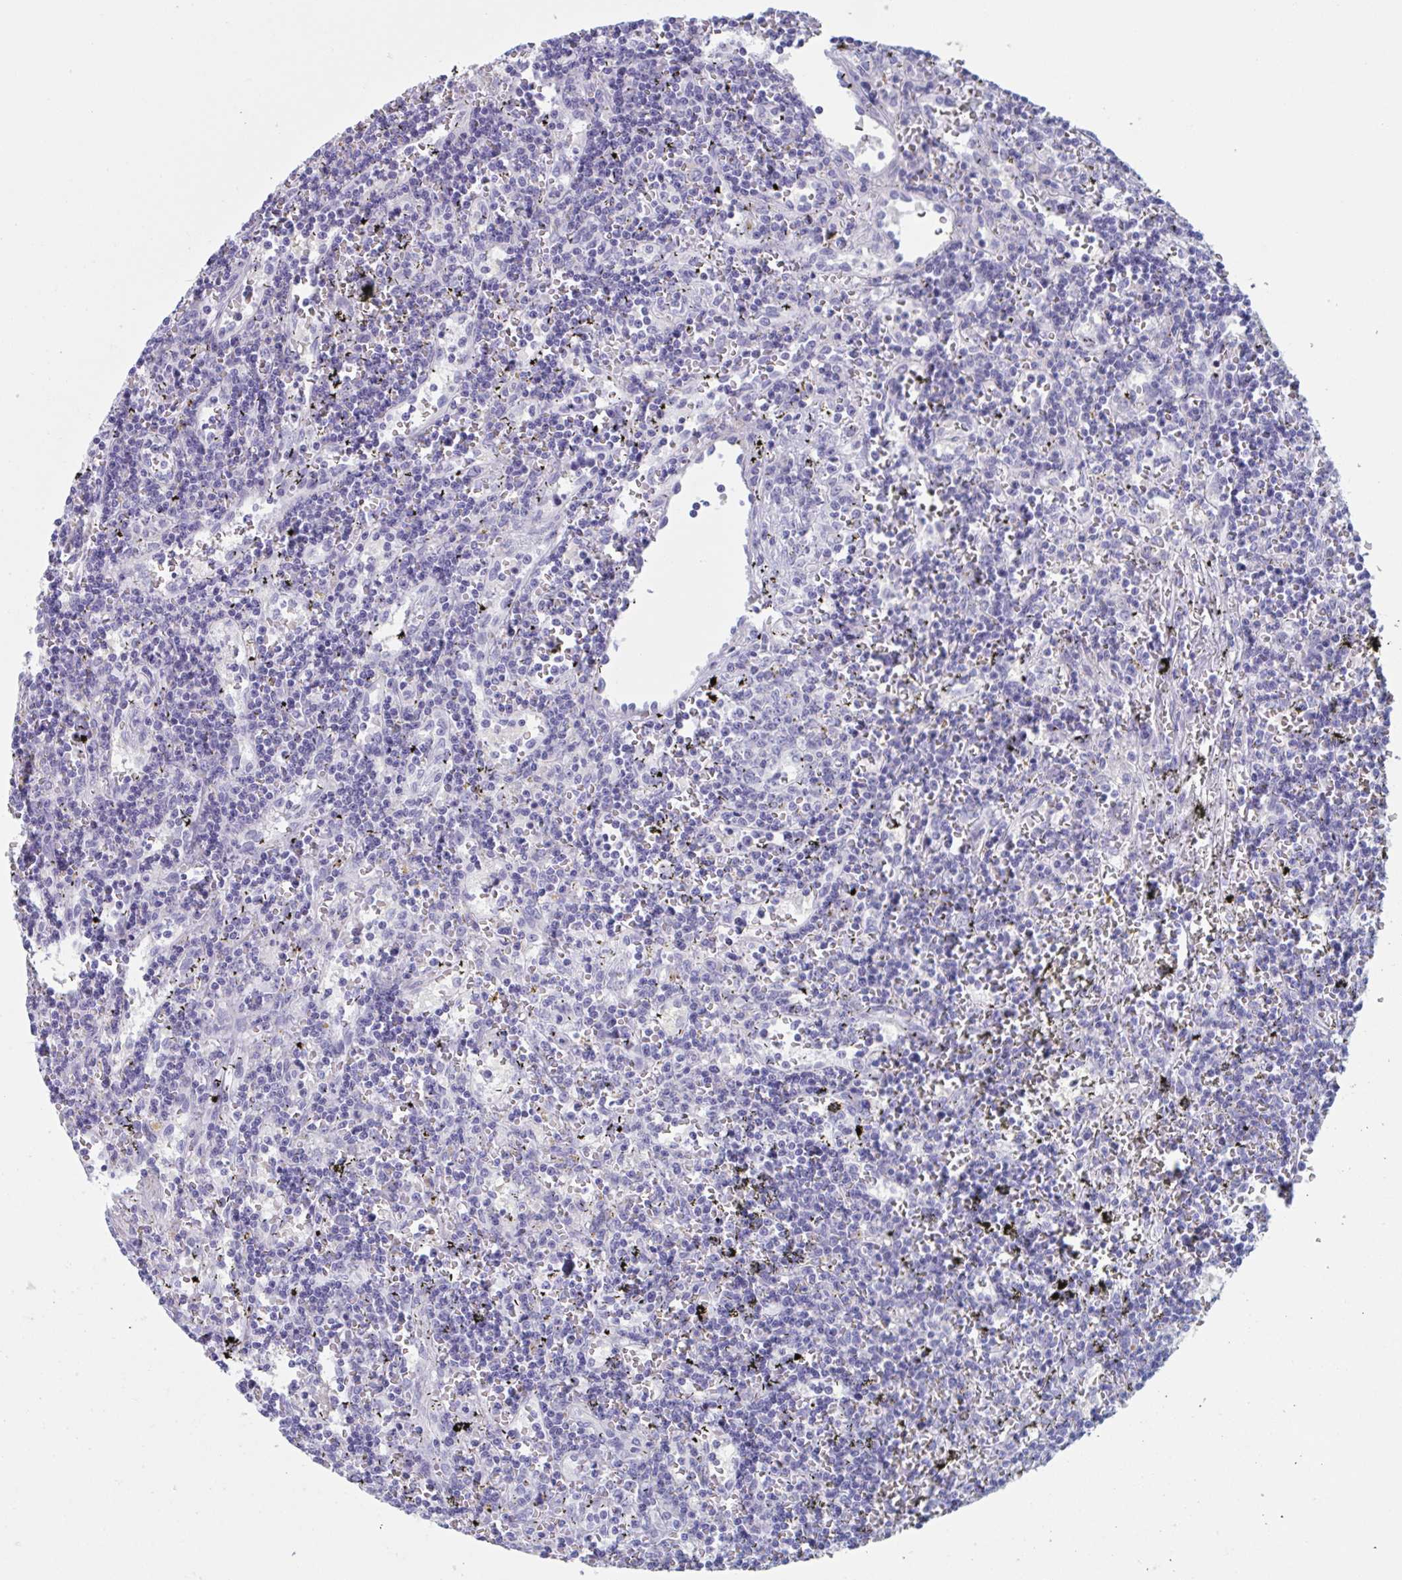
{"staining": {"intensity": "negative", "quantity": "none", "location": "none"}, "tissue": "lymphoma", "cell_type": "Tumor cells", "image_type": "cancer", "snomed": [{"axis": "morphology", "description": "Malignant lymphoma, non-Hodgkin's type, Low grade"}, {"axis": "topography", "description": "Spleen"}], "caption": "Immunohistochemistry (IHC) of lymphoma exhibits no expression in tumor cells.", "gene": "HSD11B2", "patient": {"sex": "male", "age": 60}}